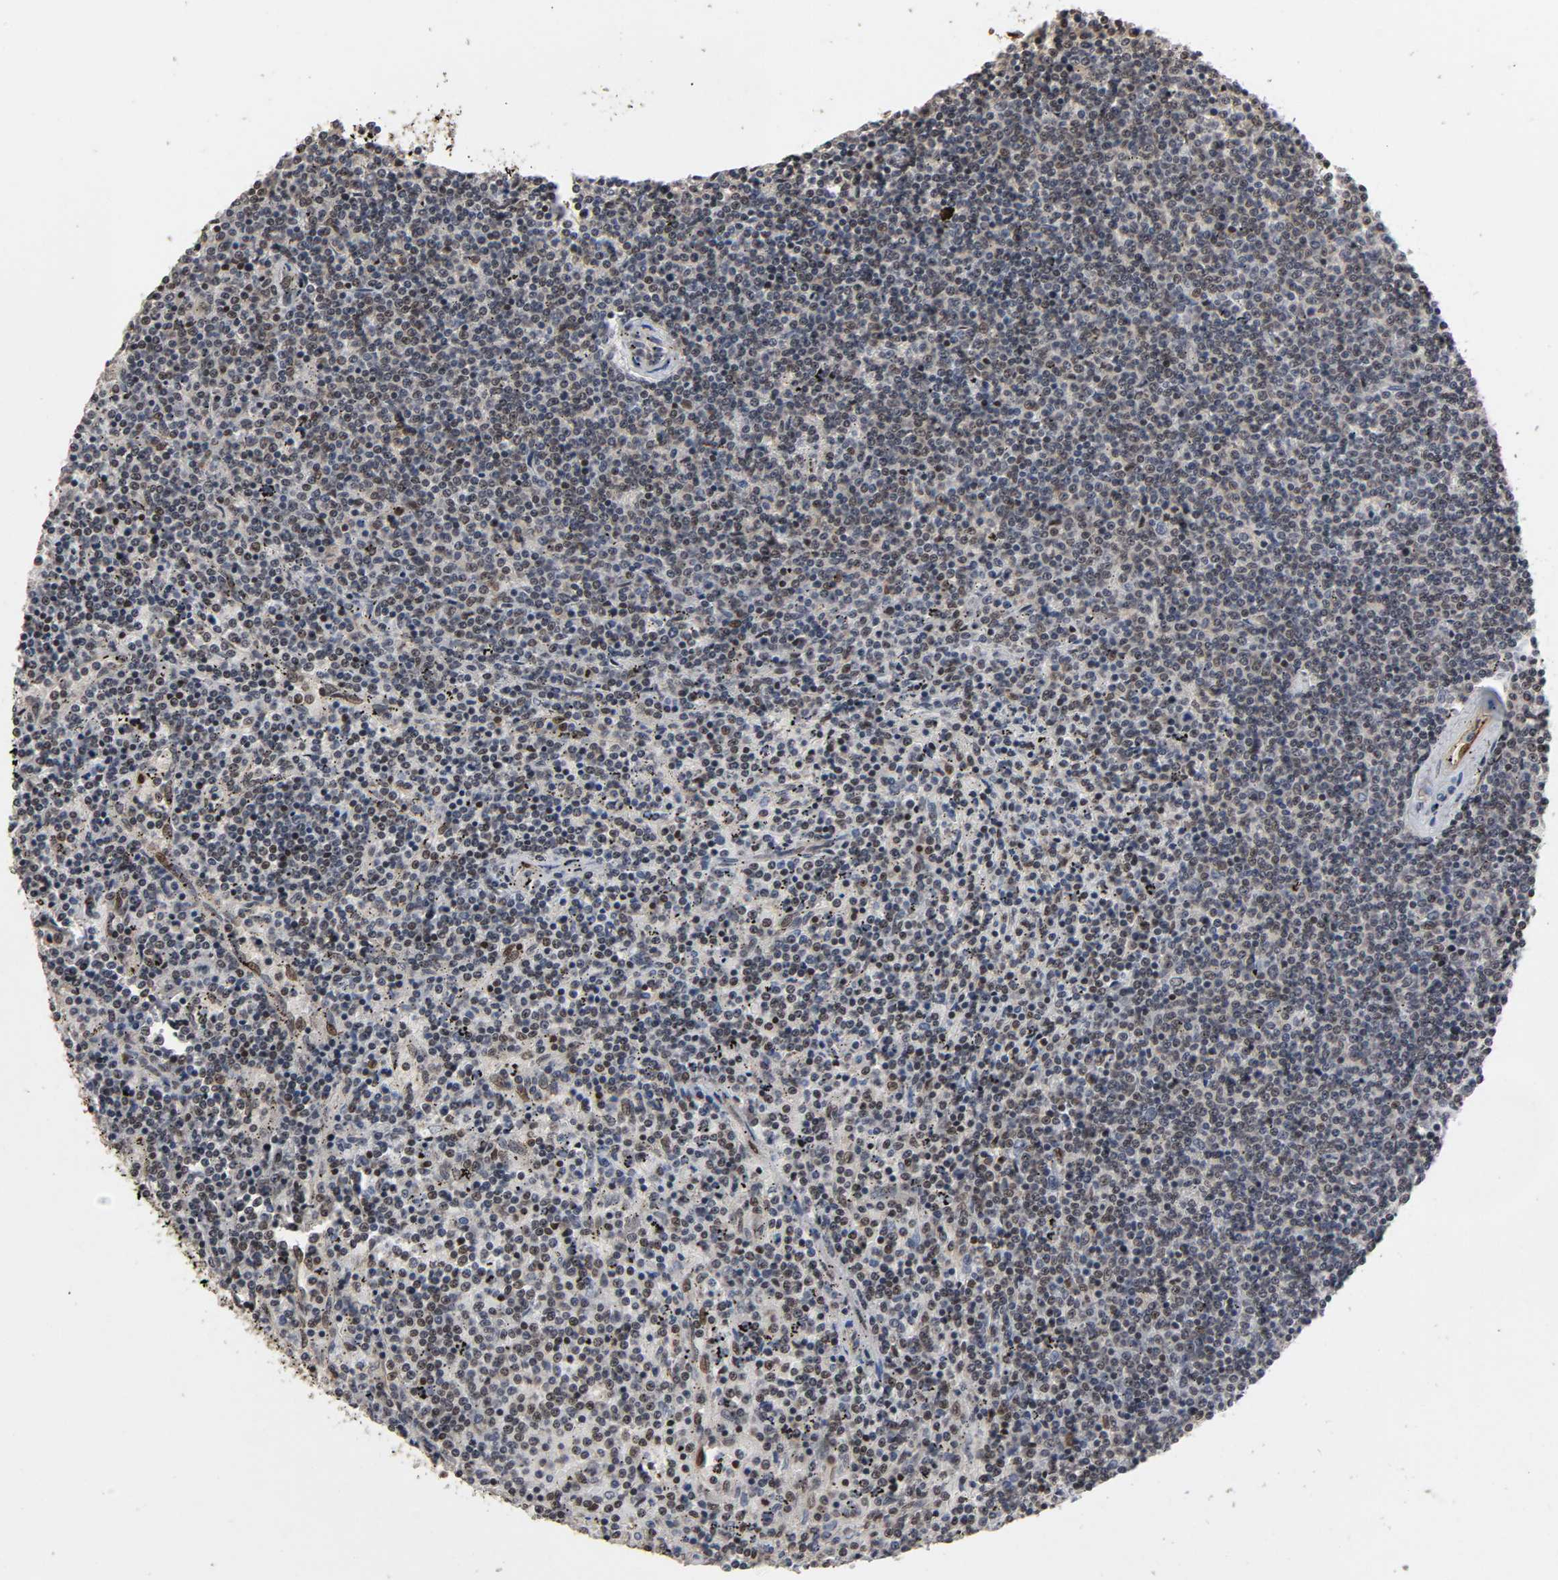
{"staining": {"intensity": "weak", "quantity": "25%-75%", "location": "cytoplasmic/membranous,nuclear"}, "tissue": "lymphoma", "cell_type": "Tumor cells", "image_type": "cancer", "snomed": [{"axis": "morphology", "description": "Malignant lymphoma, non-Hodgkin's type, Low grade"}, {"axis": "topography", "description": "Spleen"}], "caption": "A micrograph of malignant lymphoma, non-Hodgkin's type (low-grade) stained for a protein shows weak cytoplasmic/membranous and nuclear brown staining in tumor cells.", "gene": "AHNAK2", "patient": {"sex": "female", "age": 50}}